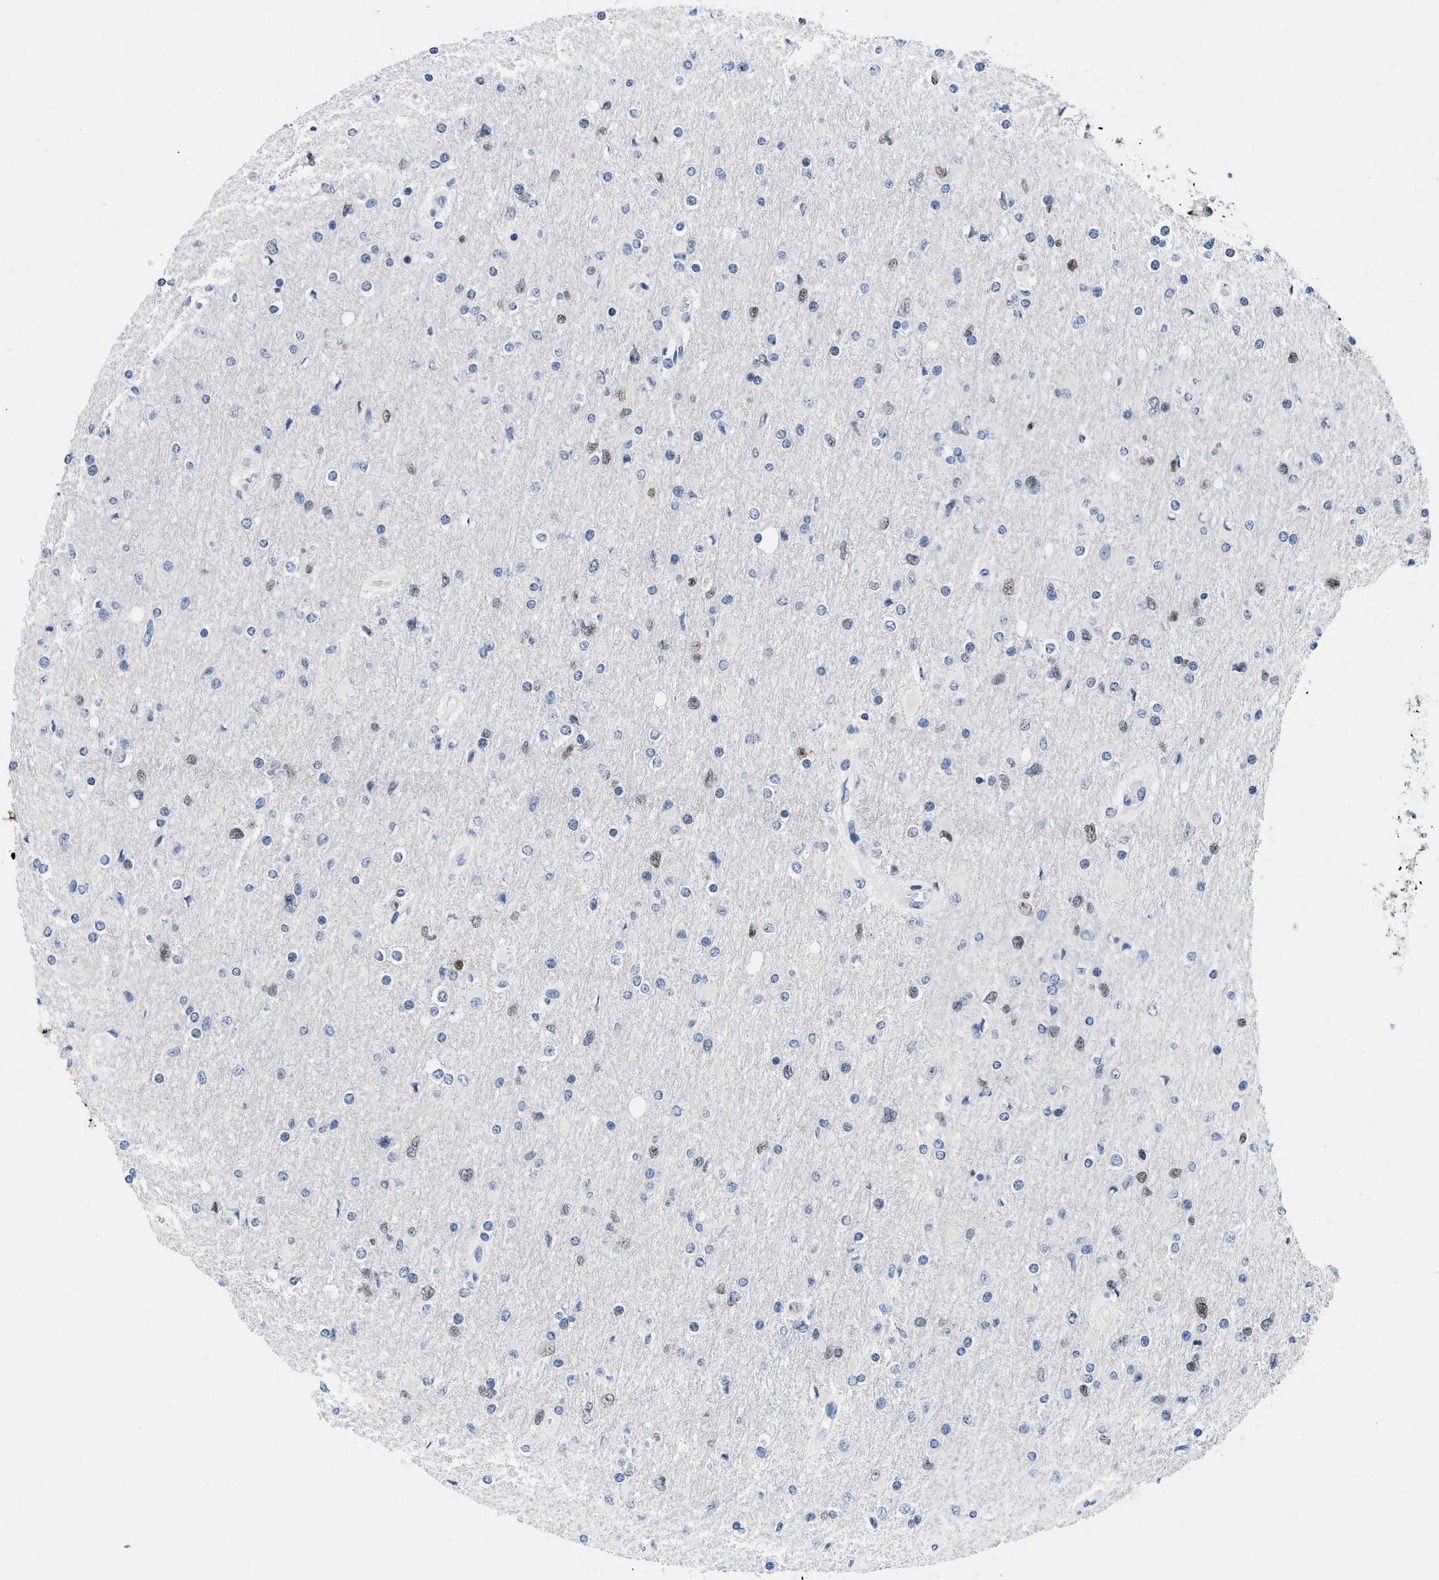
{"staining": {"intensity": "moderate", "quantity": "<25%", "location": "nuclear"}, "tissue": "glioma", "cell_type": "Tumor cells", "image_type": "cancer", "snomed": [{"axis": "morphology", "description": "Glioma, malignant, High grade"}, {"axis": "topography", "description": "Cerebral cortex"}], "caption": "Immunohistochemistry (IHC) histopathology image of human malignant glioma (high-grade) stained for a protein (brown), which exhibits low levels of moderate nuclear staining in approximately <25% of tumor cells.", "gene": "NFIX", "patient": {"sex": "female", "age": 36}}